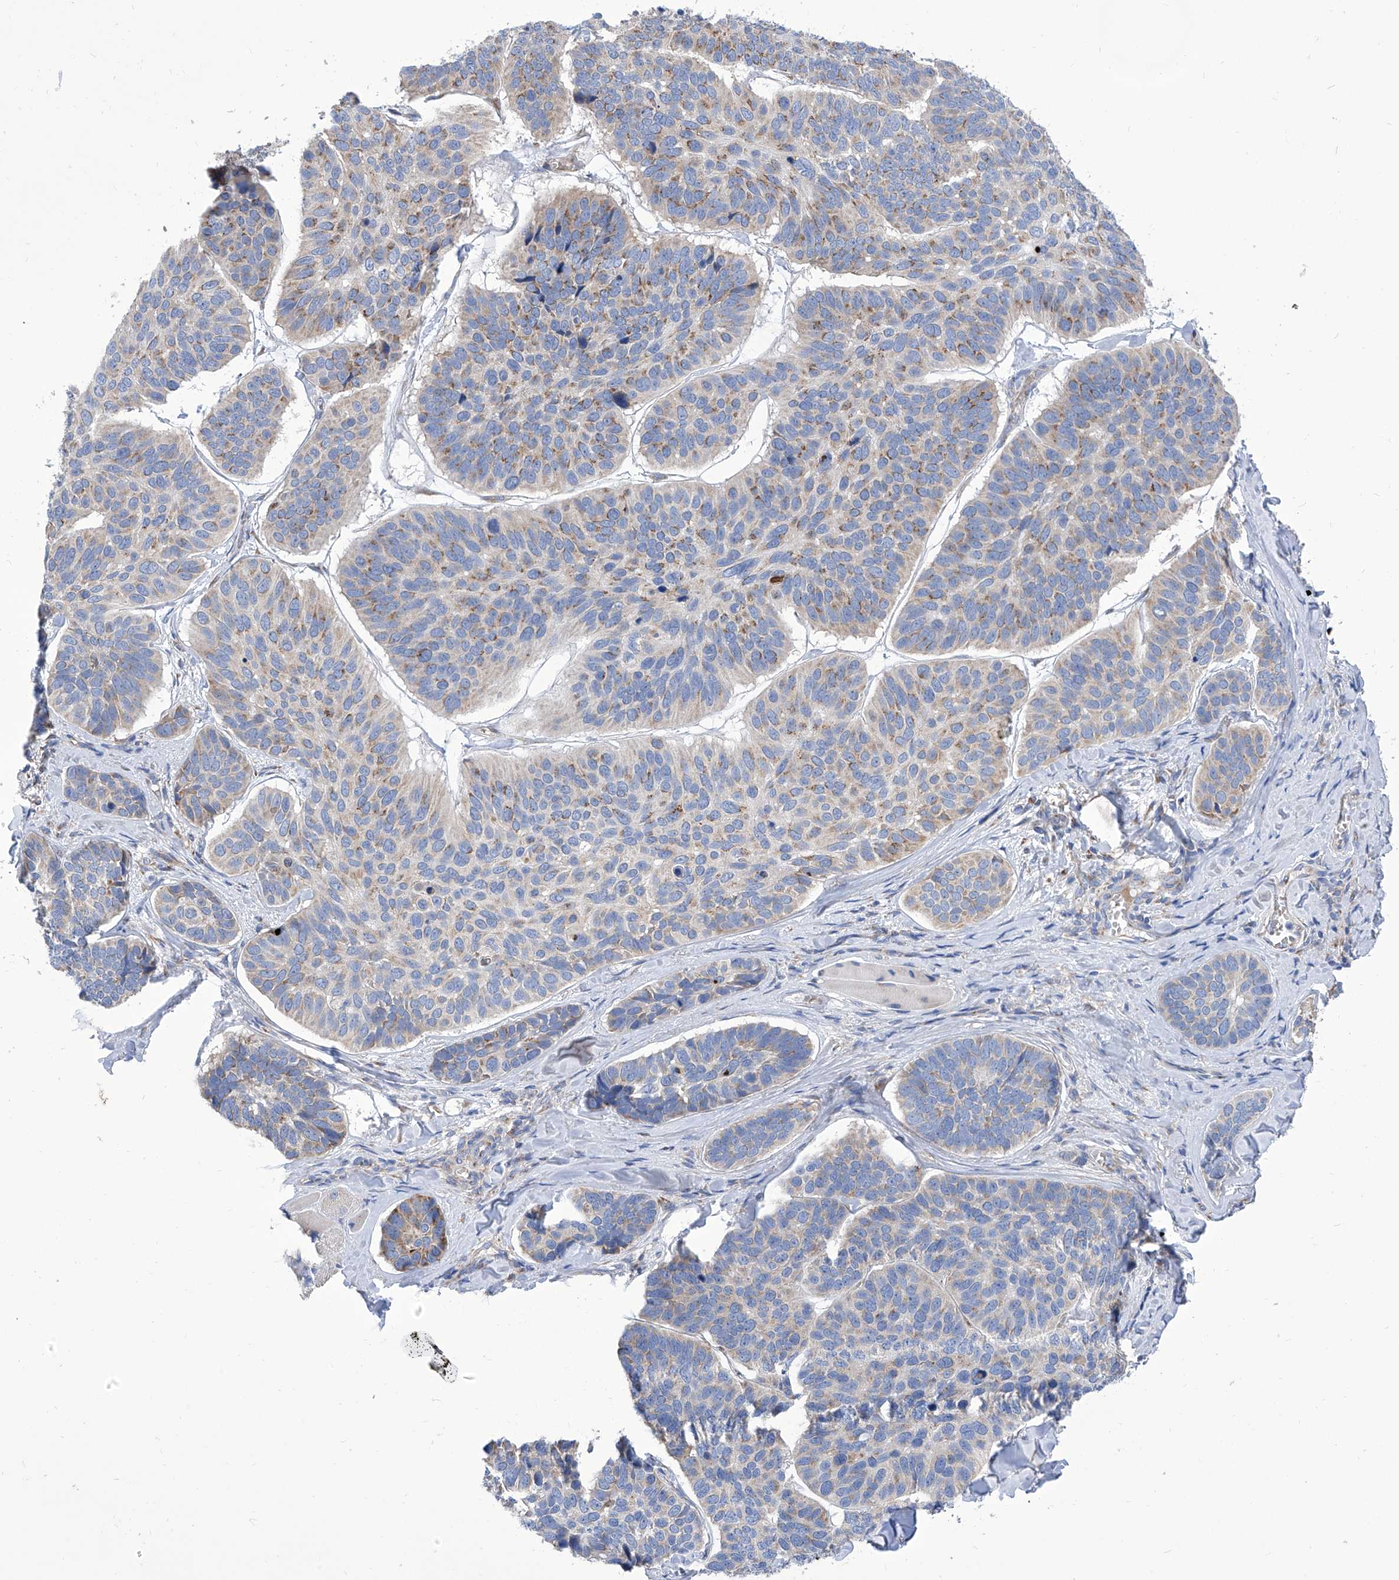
{"staining": {"intensity": "moderate", "quantity": "<25%", "location": "cytoplasmic/membranous"}, "tissue": "skin cancer", "cell_type": "Tumor cells", "image_type": "cancer", "snomed": [{"axis": "morphology", "description": "Basal cell carcinoma"}, {"axis": "topography", "description": "Skin"}], "caption": "Immunohistochemical staining of skin cancer (basal cell carcinoma) reveals low levels of moderate cytoplasmic/membranous positivity in approximately <25% of tumor cells. (DAB (3,3'-diaminobenzidine) IHC with brightfield microscopy, high magnification).", "gene": "TJAP1", "patient": {"sex": "male", "age": 62}}